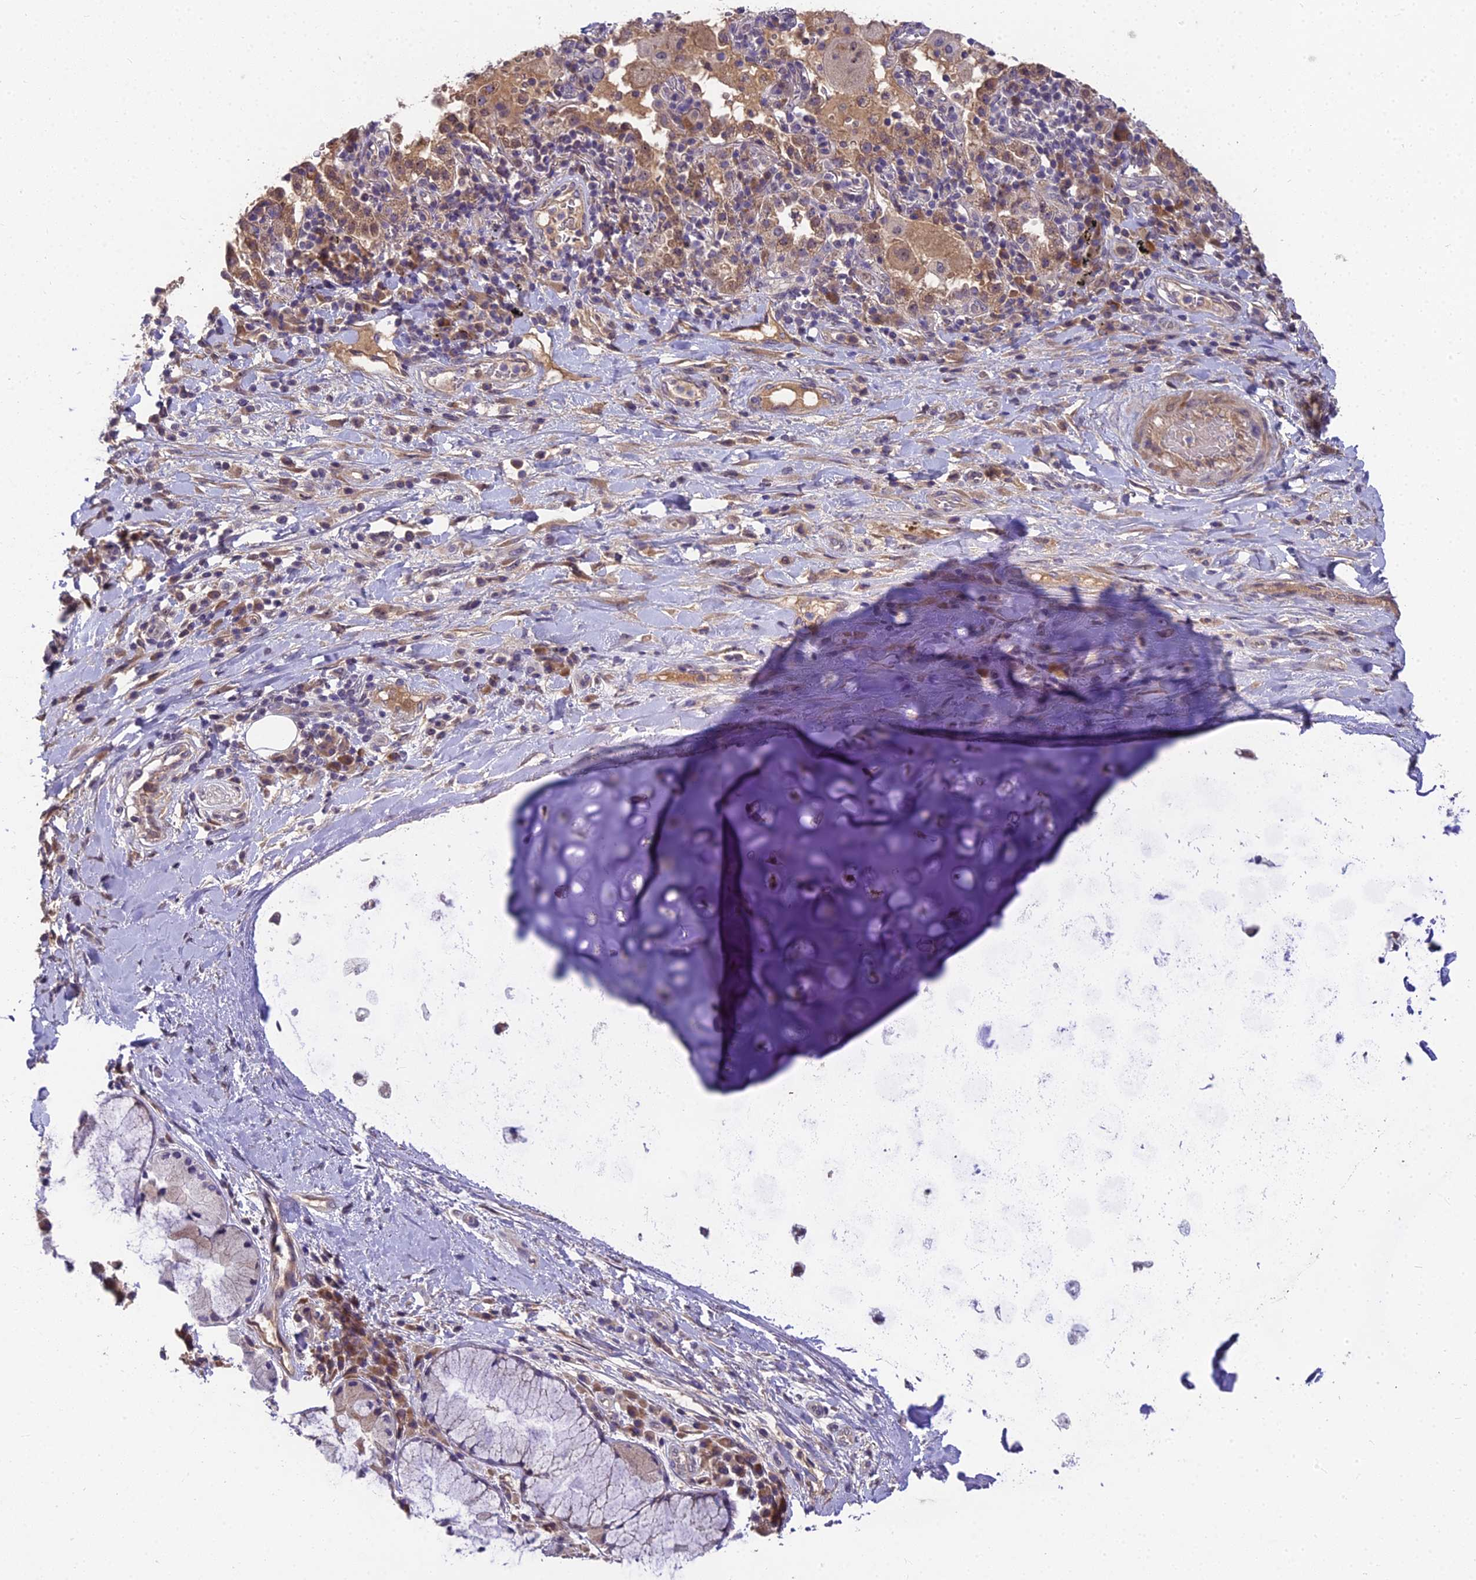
{"staining": {"intensity": "moderate", "quantity": "25%-75%", "location": "nuclear"}, "tissue": "soft tissue", "cell_type": "Chondrocytes", "image_type": "normal", "snomed": [{"axis": "morphology", "description": "Normal tissue, NOS"}, {"axis": "morphology", "description": "Squamous cell carcinoma, NOS"}, {"axis": "topography", "description": "Bronchus"}, {"axis": "topography", "description": "Lung"}], "caption": "A micrograph of soft tissue stained for a protein displays moderate nuclear brown staining in chondrocytes.", "gene": "ZNF333", "patient": {"sex": "male", "age": 64}}